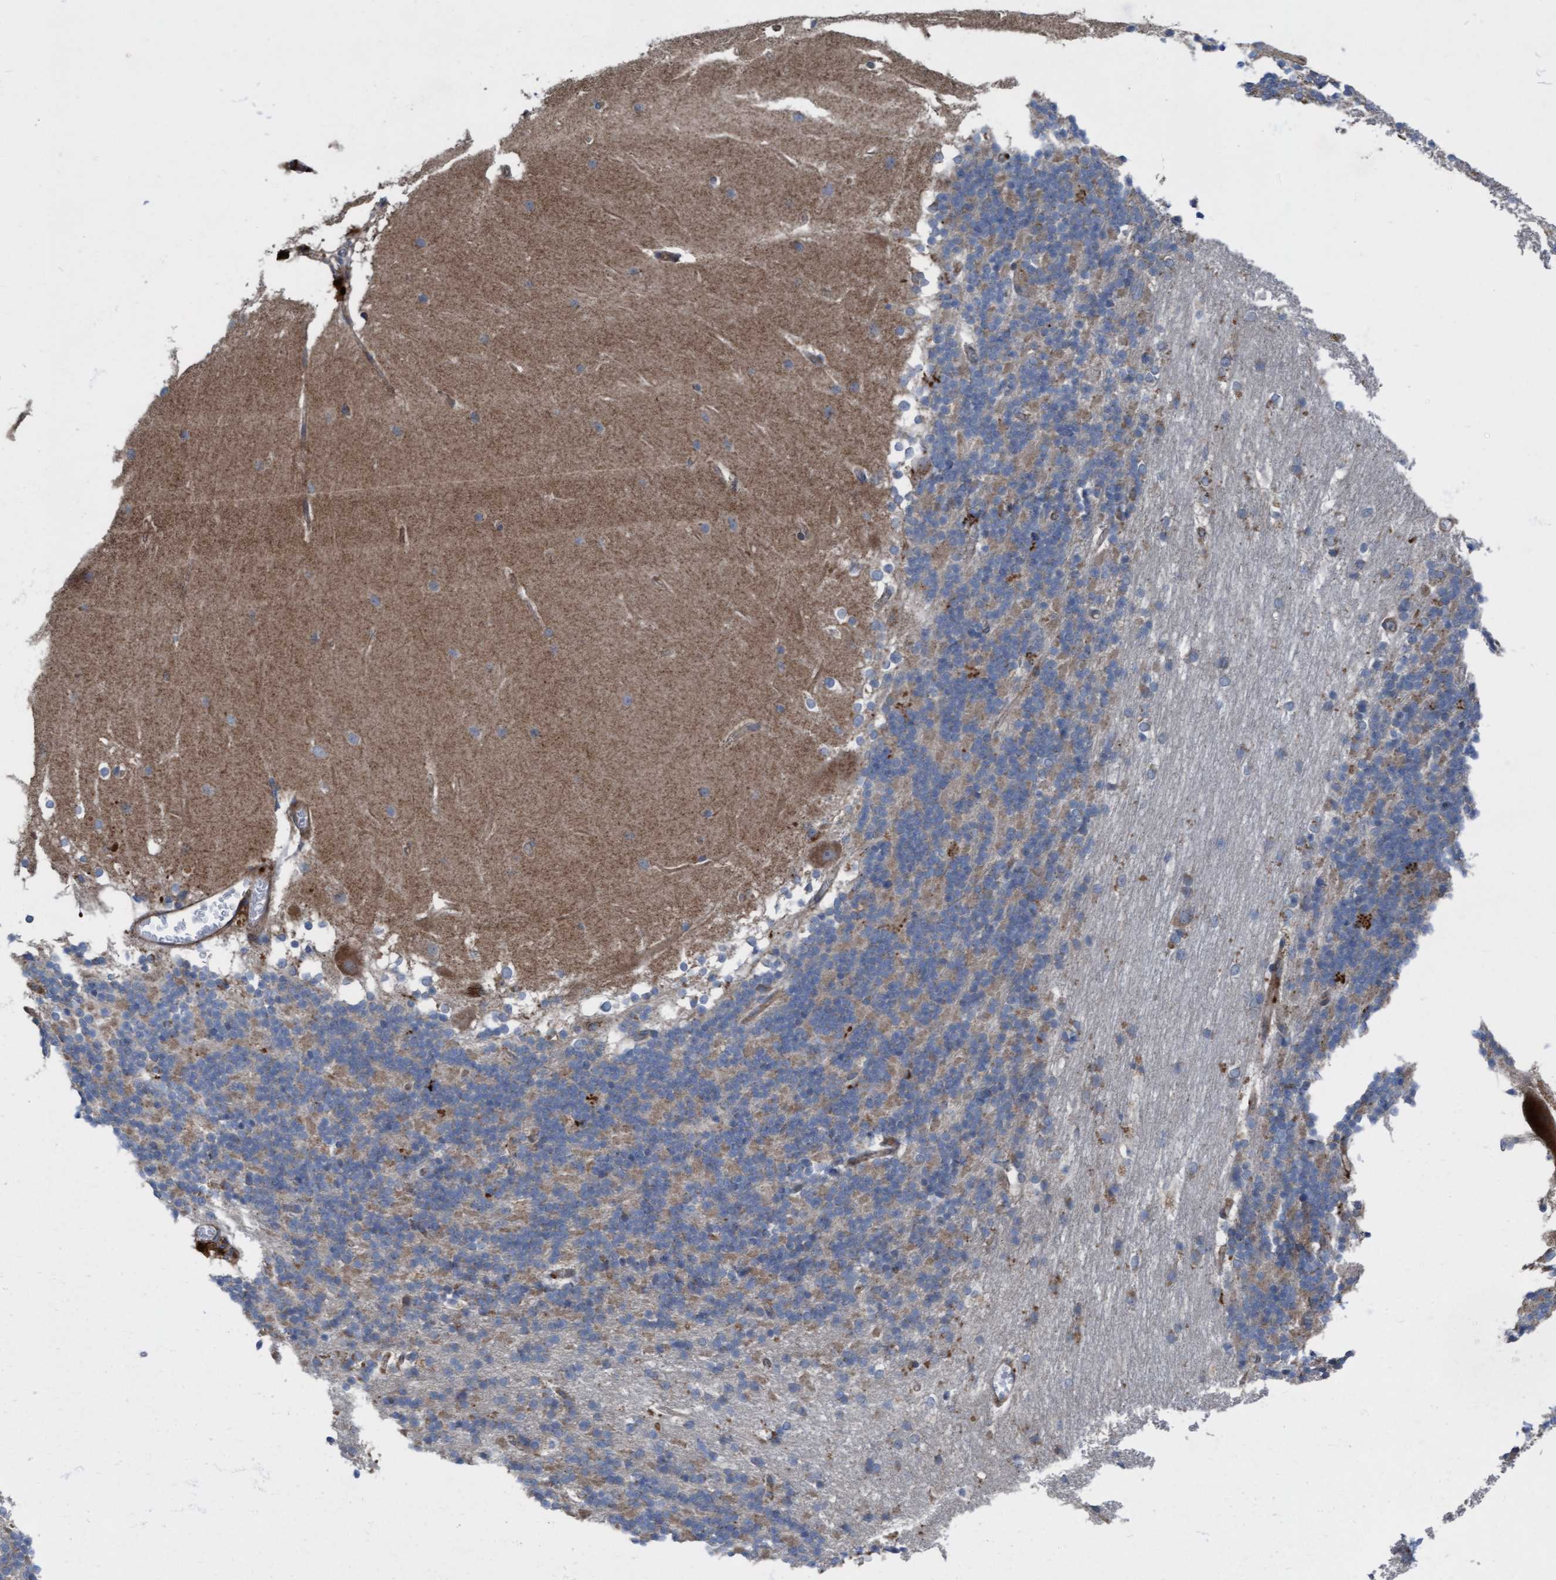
{"staining": {"intensity": "weak", "quantity": "<25%", "location": "cytoplasmic/membranous"}, "tissue": "cerebellum", "cell_type": "Cells in granular layer", "image_type": "normal", "snomed": [{"axis": "morphology", "description": "Normal tissue, NOS"}, {"axis": "topography", "description": "Cerebellum"}], "caption": "This micrograph is of benign cerebellum stained with immunohistochemistry to label a protein in brown with the nuclei are counter-stained blue. There is no expression in cells in granular layer.", "gene": "KLHL26", "patient": {"sex": "female", "age": 19}}